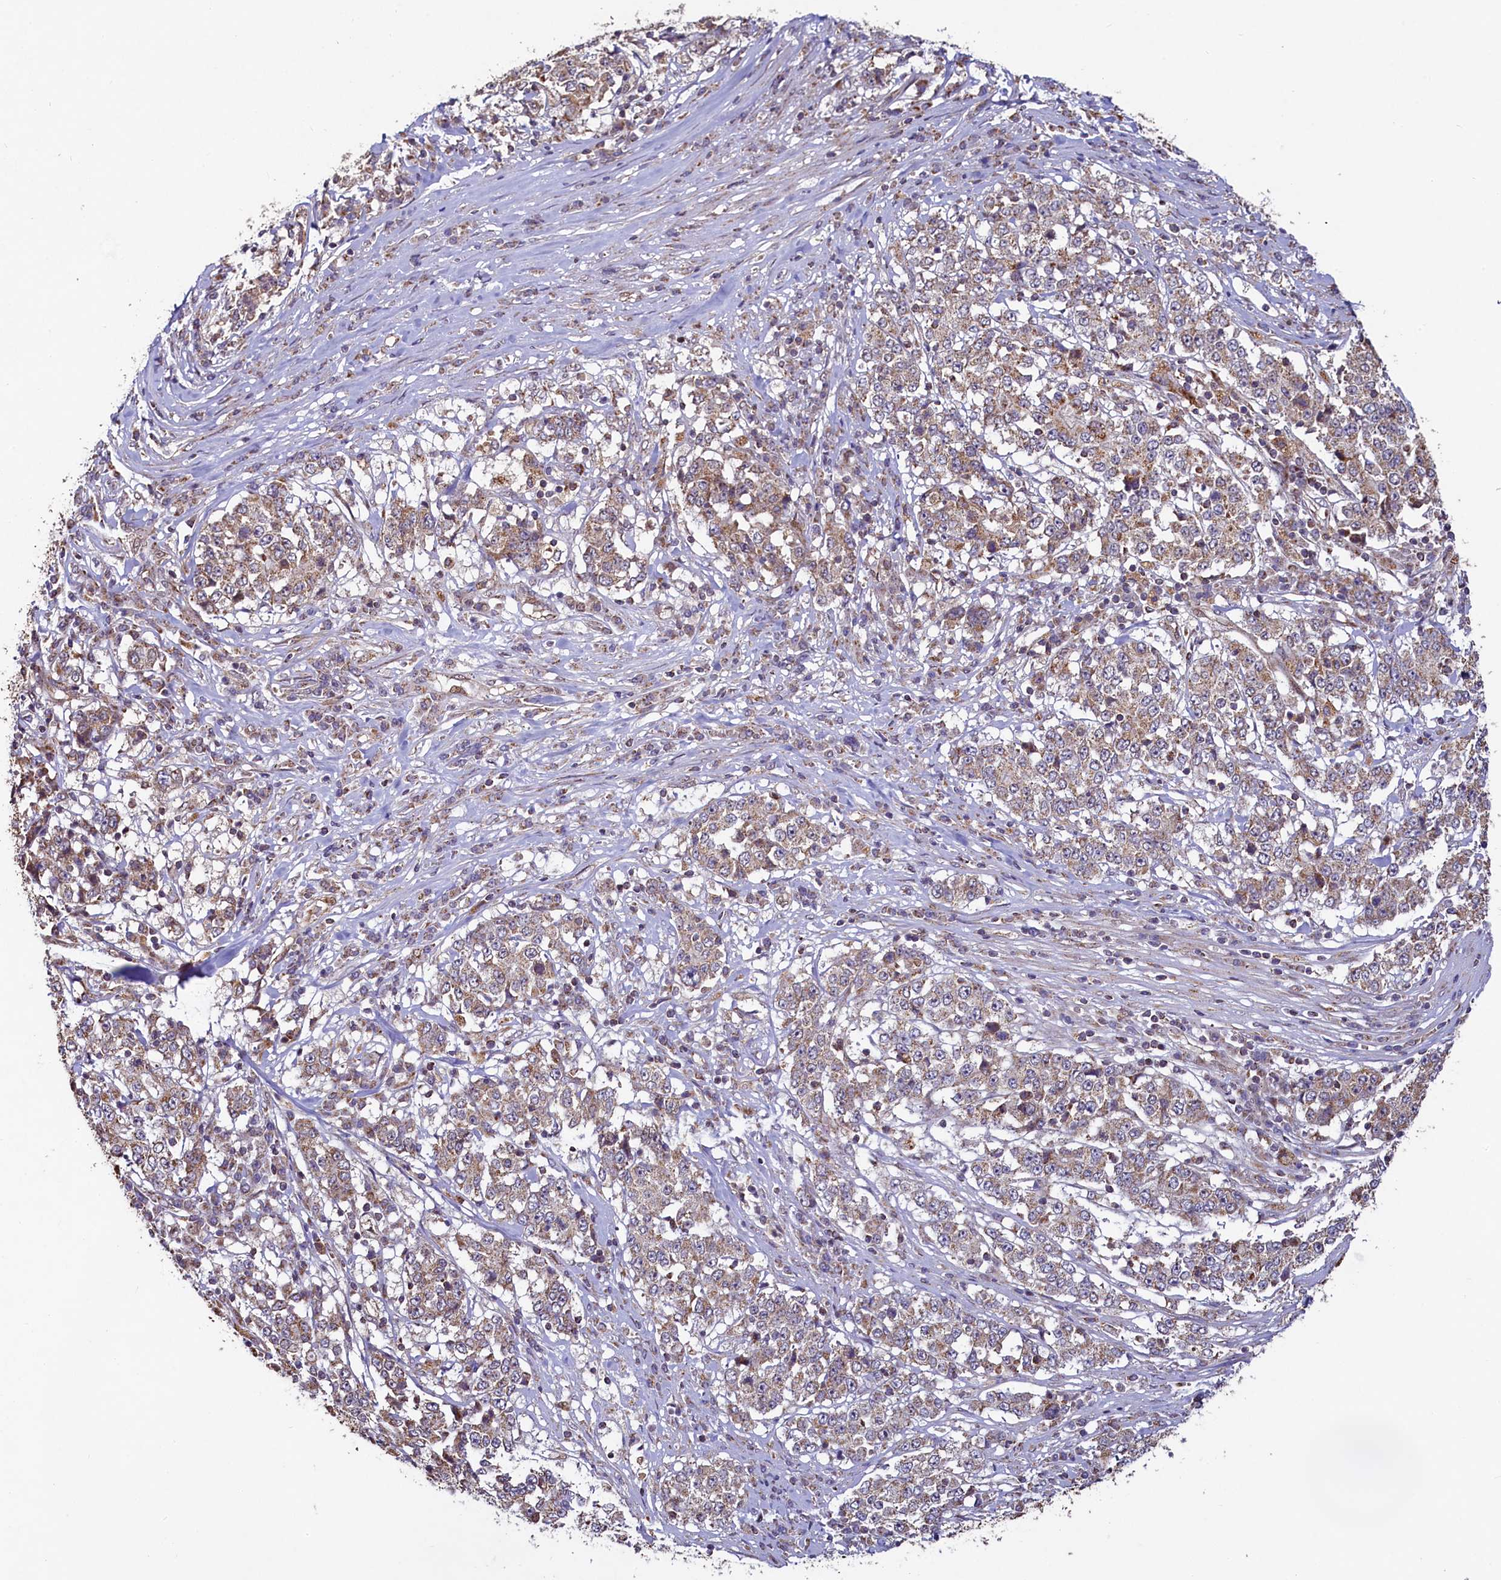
{"staining": {"intensity": "weak", "quantity": ">75%", "location": "cytoplasmic/membranous"}, "tissue": "stomach cancer", "cell_type": "Tumor cells", "image_type": "cancer", "snomed": [{"axis": "morphology", "description": "Adenocarcinoma, NOS"}, {"axis": "topography", "description": "Stomach"}], "caption": "Immunohistochemical staining of adenocarcinoma (stomach) demonstrates low levels of weak cytoplasmic/membranous protein positivity in about >75% of tumor cells.", "gene": "ZNF577", "patient": {"sex": "male", "age": 59}}